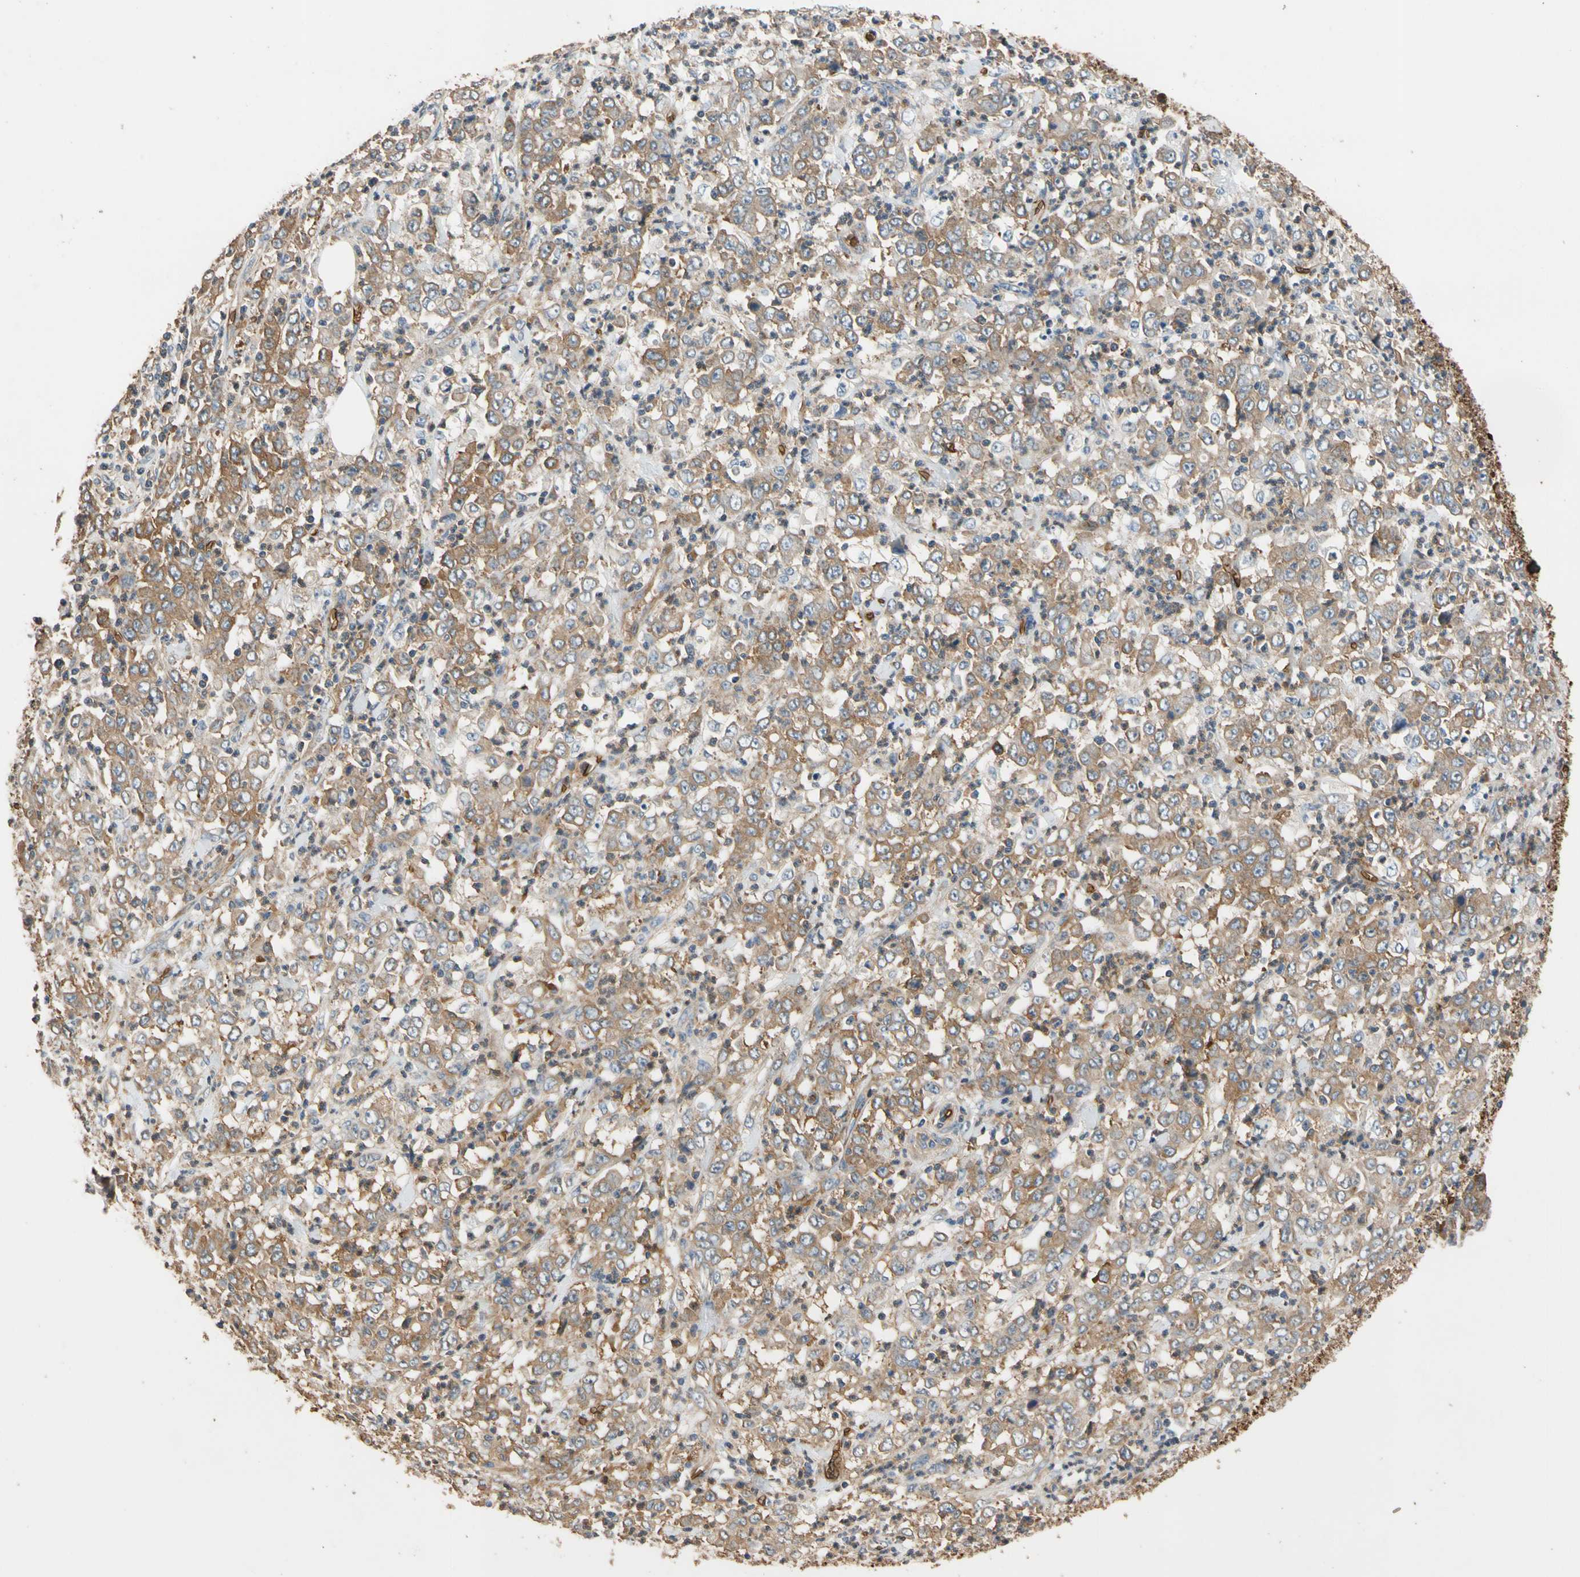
{"staining": {"intensity": "moderate", "quantity": ">75%", "location": "cytoplasmic/membranous"}, "tissue": "stomach cancer", "cell_type": "Tumor cells", "image_type": "cancer", "snomed": [{"axis": "morphology", "description": "Adenocarcinoma, NOS"}, {"axis": "topography", "description": "Stomach, lower"}], "caption": "Stomach cancer (adenocarcinoma) stained with immunohistochemistry (IHC) shows moderate cytoplasmic/membranous positivity in approximately >75% of tumor cells. Immunohistochemistry stains the protein of interest in brown and the nuclei are stained blue.", "gene": "RIOK2", "patient": {"sex": "female", "age": 71}}